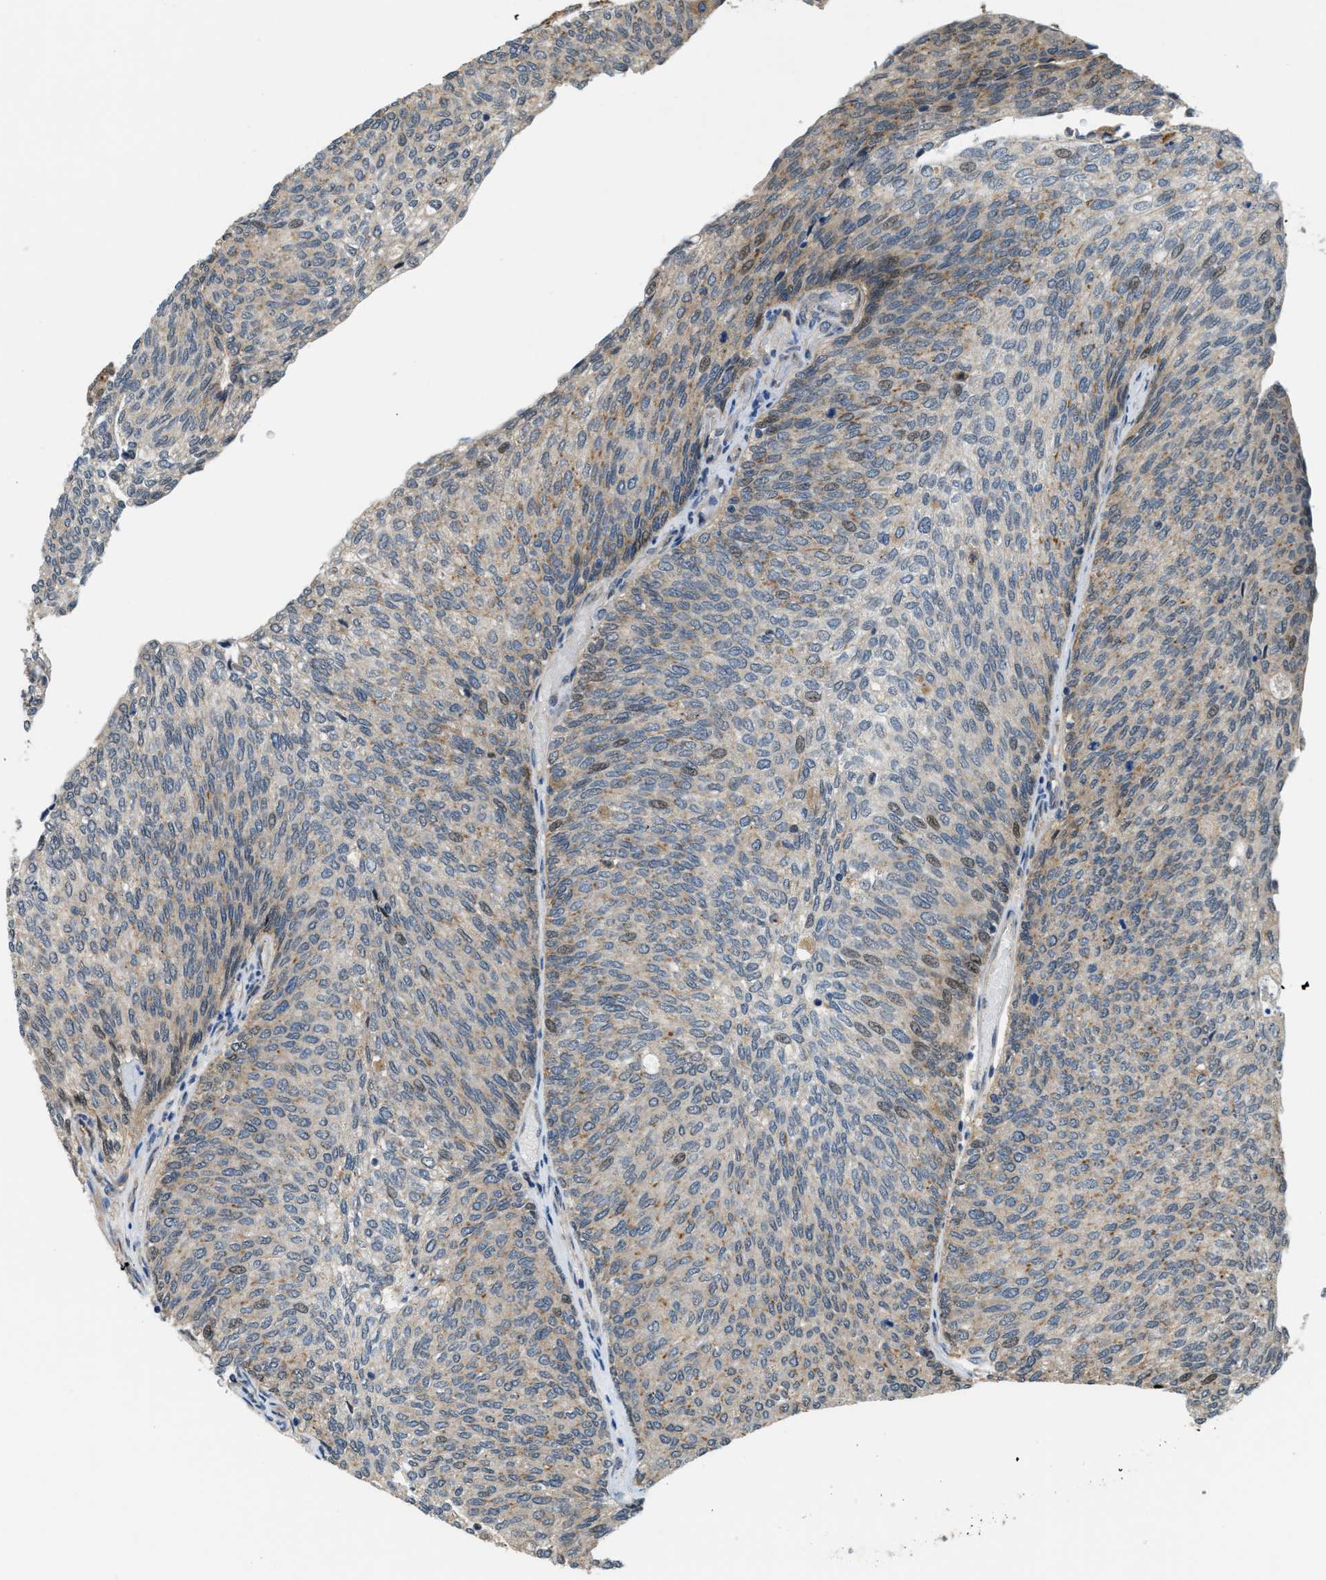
{"staining": {"intensity": "weak", "quantity": "25%-75%", "location": "cytoplasmic/membranous"}, "tissue": "urothelial cancer", "cell_type": "Tumor cells", "image_type": "cancer", "snomed": [{"axis": "morphology", "description": "Urothelial carcinoma, Low grade"}, {"axis": "topography", "description": "Urinary bladder"}], "caption": "Human urothelial cancer stained for a protein (brown) reveals weak cytoplasmic/membranous positive expression in about 25%-75% of tumor cells.", "gene": "STARD3NL", "patient": {"sex": "female", "age": 79}}